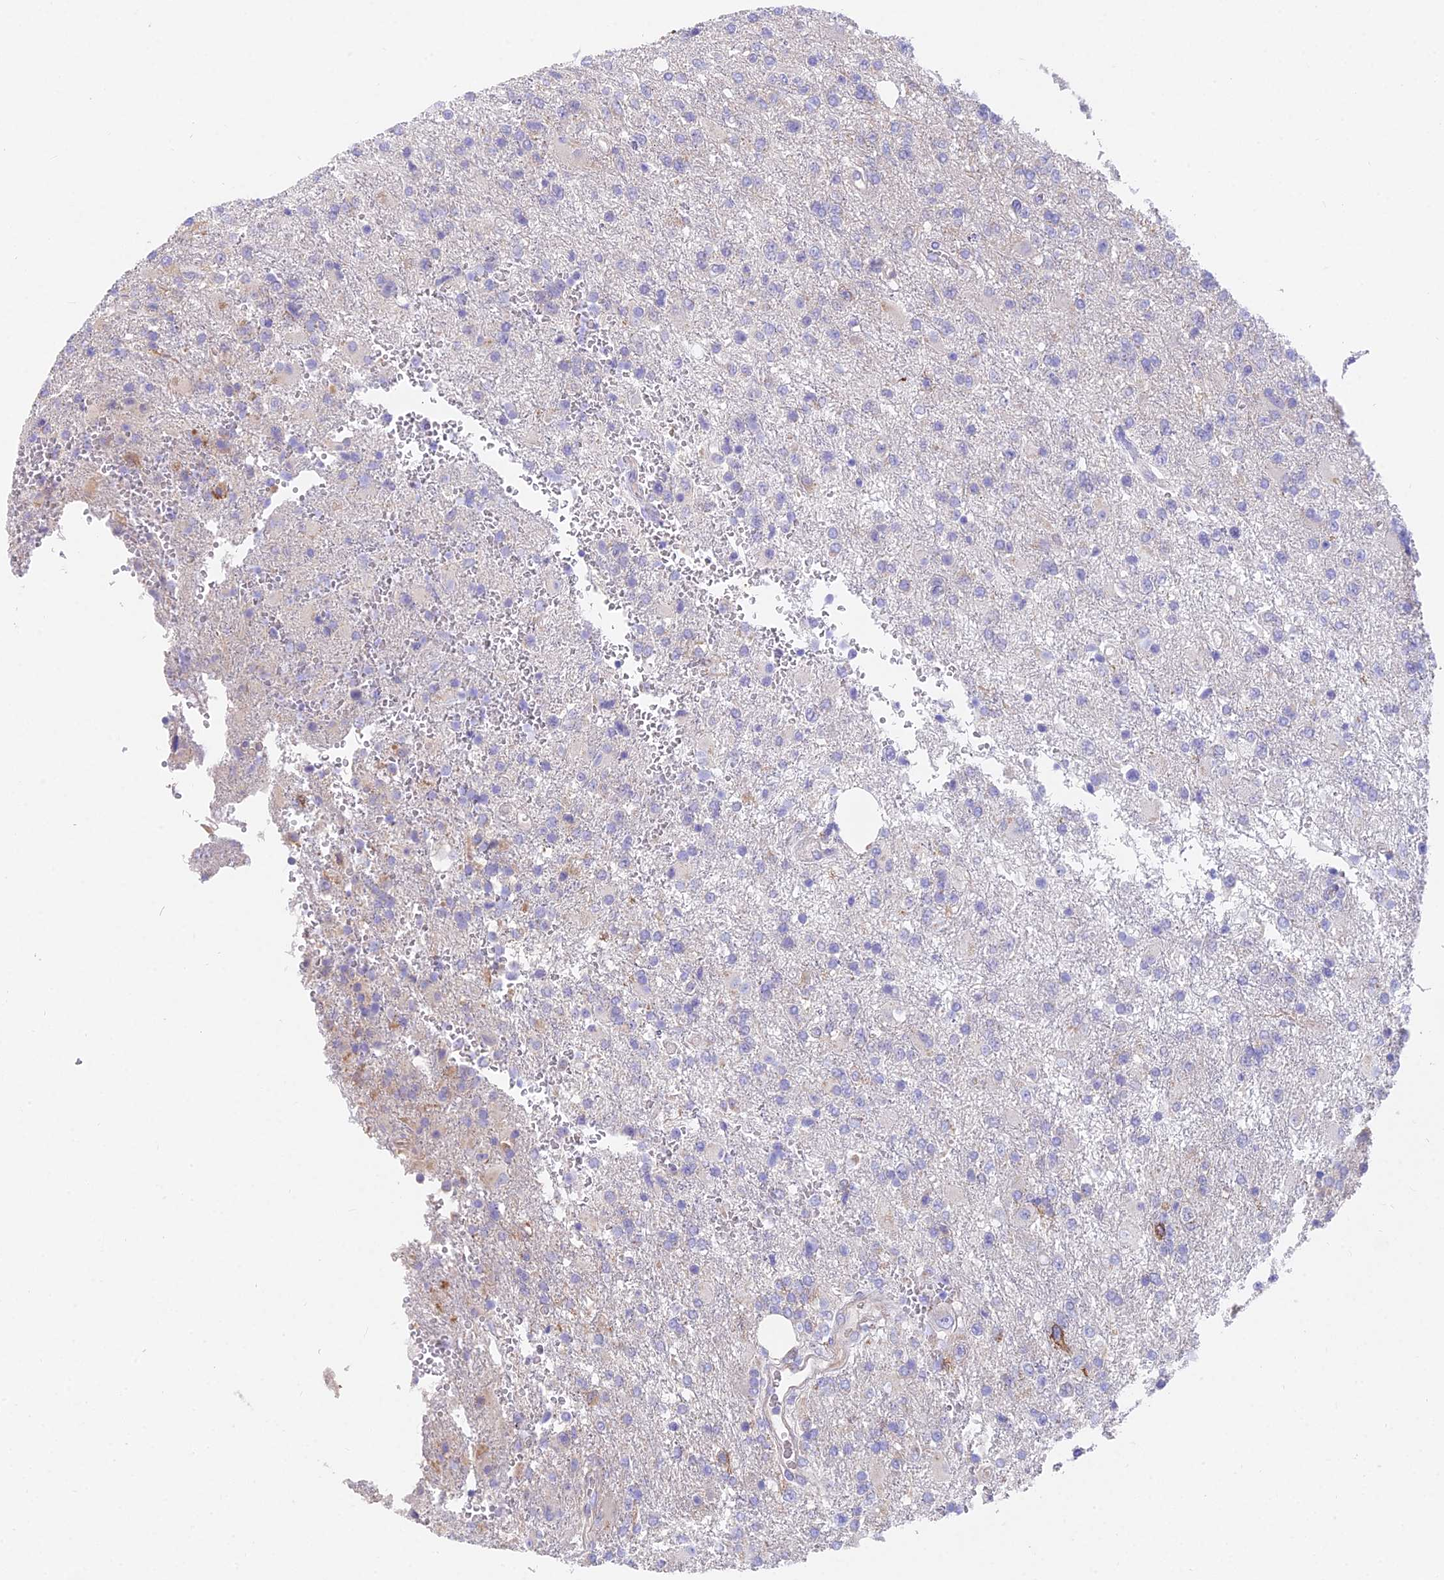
{"staining": {"intensity": "negative", "quantity": "none", "location": "none"}, "tissue": "glioma", "cell_type": "Tumor cells", "image_type": "cancer", "snomed": [{"axis": "morphology", "description": "Glioma, malignant, High grade"}, {"axis": "topography", "description": "Brain"}], "caption": "Immunohistochemical staining of malignant glioma (high-grade) displays no significant staining in tumor cells.", "gene": "FAM168B", "patient": {"sex": "male", "age": 56}}